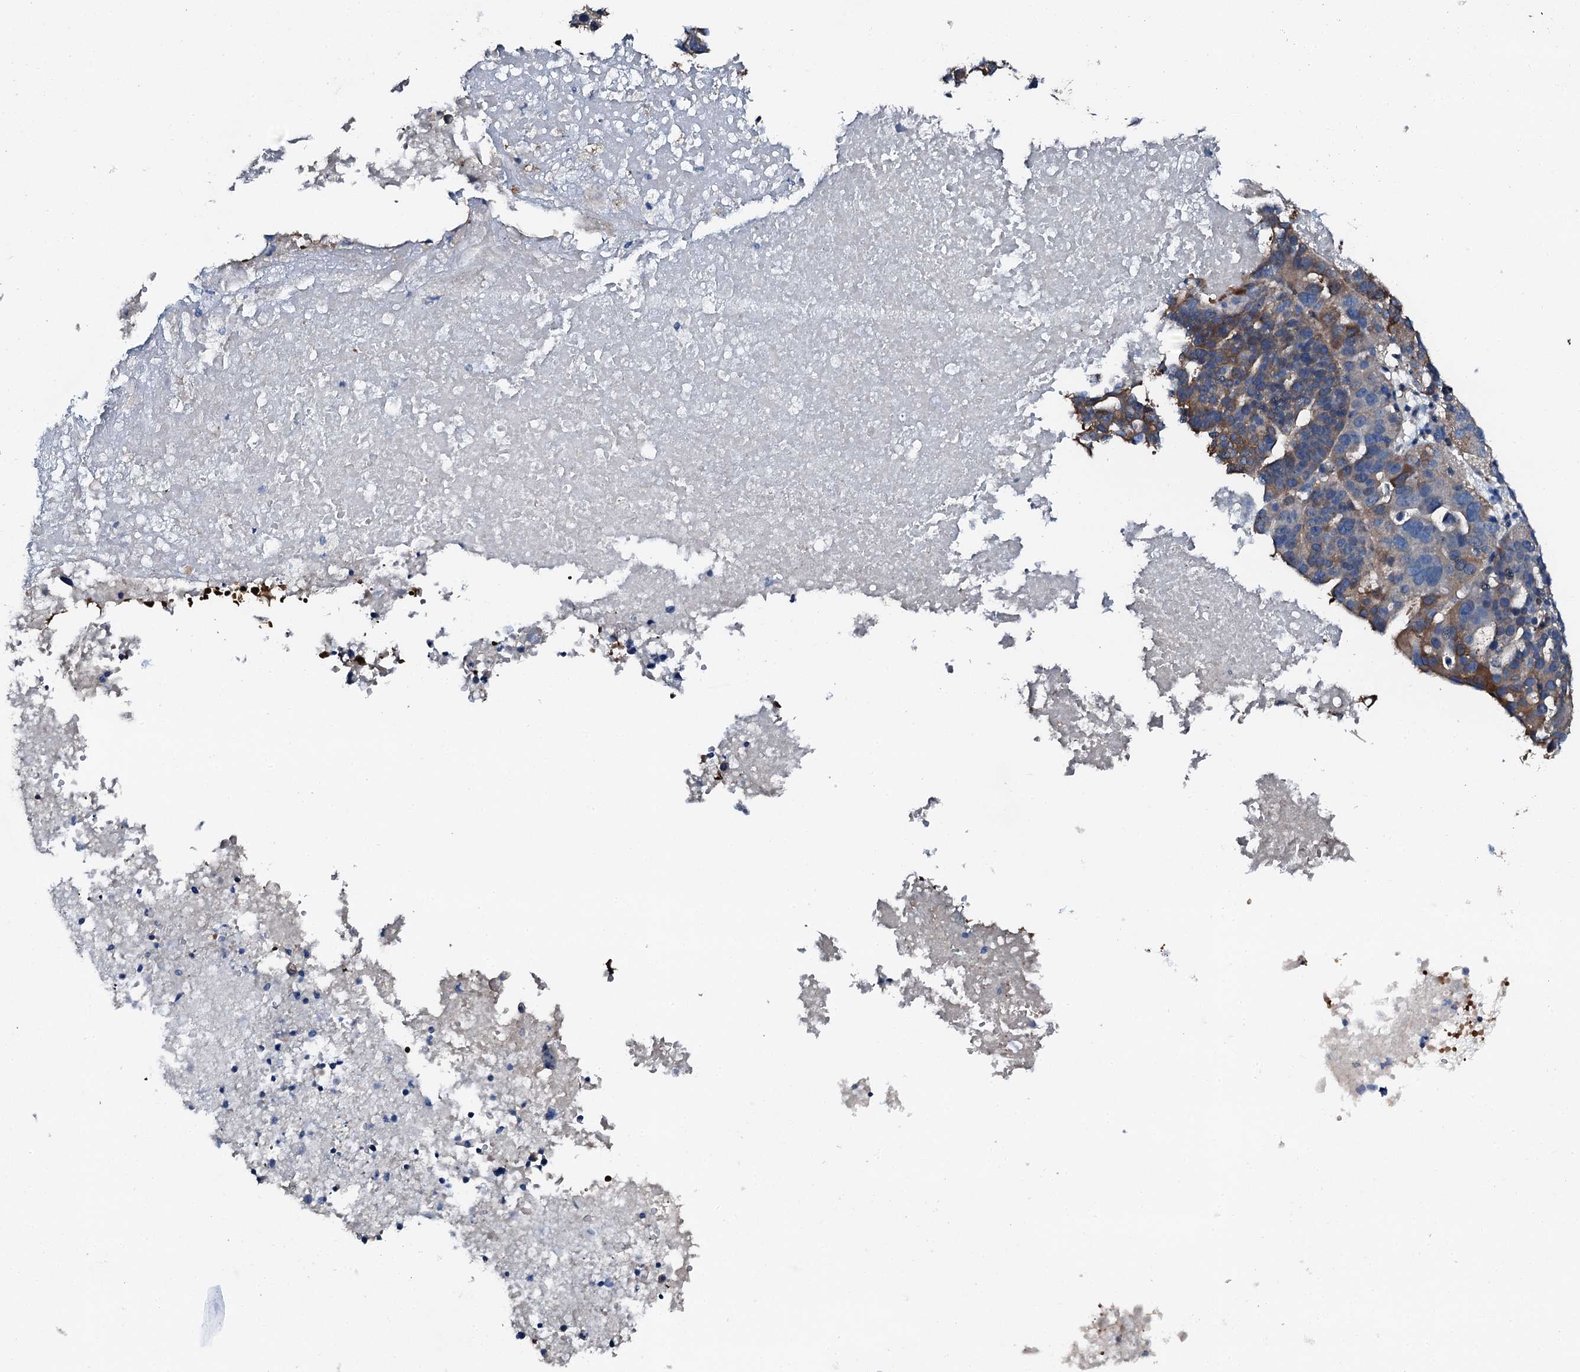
{"staining": {"intensity": "moderate", "quantity": "25%-75%", "location": "cytoplasmic/membranous"}, "tissue": "ovarian cancer", "cell_type": "Tumor cells", "image_type": "cancer", "snomed": [{"axis": "morphology", "description": "Cystadenocarcinoma, serous, NOS"}, {"axis": "topography", "description": "Ovary"}], "caption": "Tumor cells display medium levels of moderate cytoplasmic/membranous expression in about 25%-75% of cells in human ovarian cancer.", "gene": "GFOD2", "patient": {"sex": "female", "age": 59}}